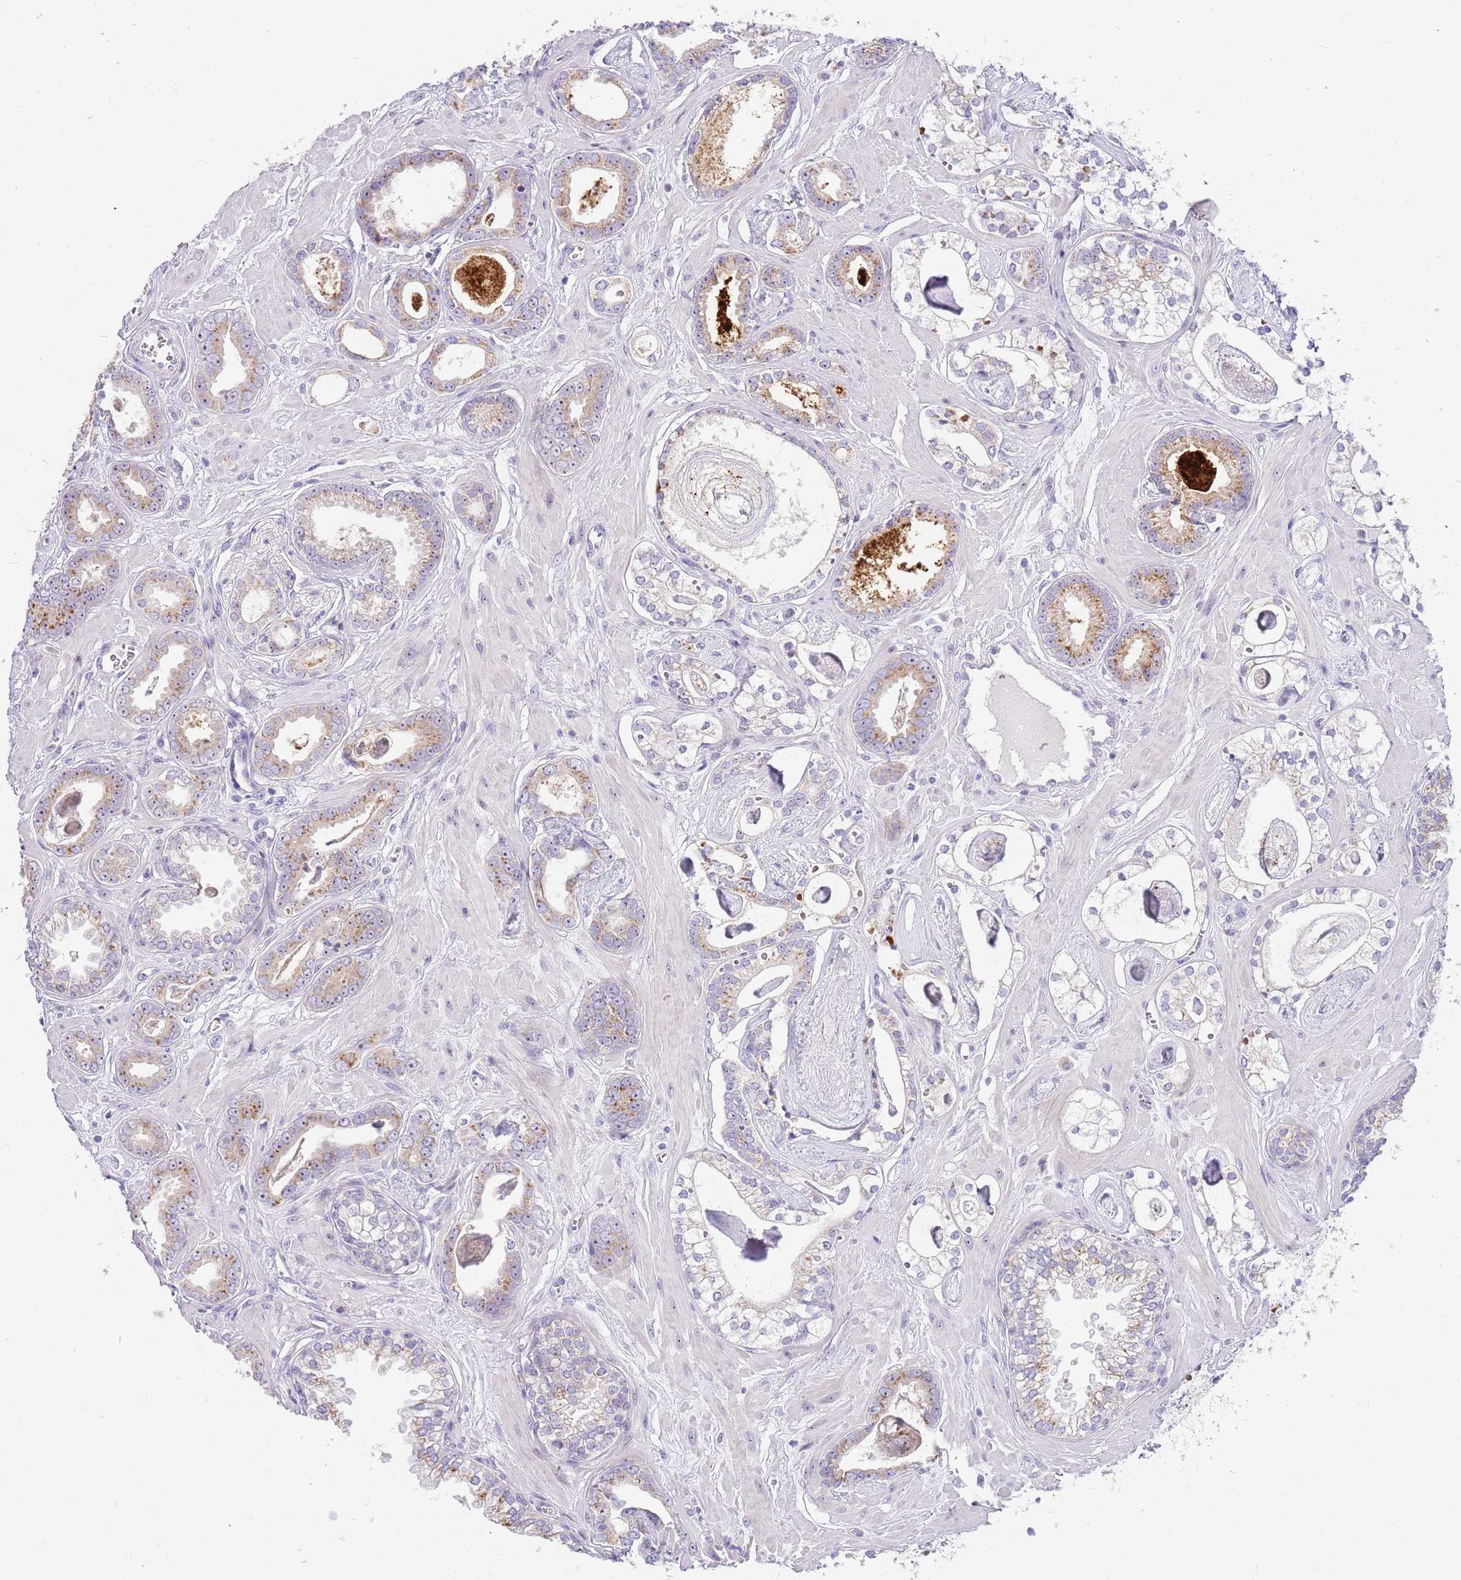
{"staining": {"intensity": "moderate", "quantity": ">75%", "location": "cytoplasmic/membranous"}, "tissue": "prostate cancer", "cell_type": "Tumor cells", "image_type": "cancer", "snomed": [{"axis": "morphology", "description": "Adenocarcinoma, Low grade"}, {"axis": "topography", "description": "Prostate"}], "caption": "This histopathology image reveals IHC staining of prostate cancer (low-grade adenocarcinoma), with medium moderate cytoplasmic/membranous staining in about >75% of tumor cells.", "gene": "DNAJA3", "patient": {"sex": "male", "age": 60}}